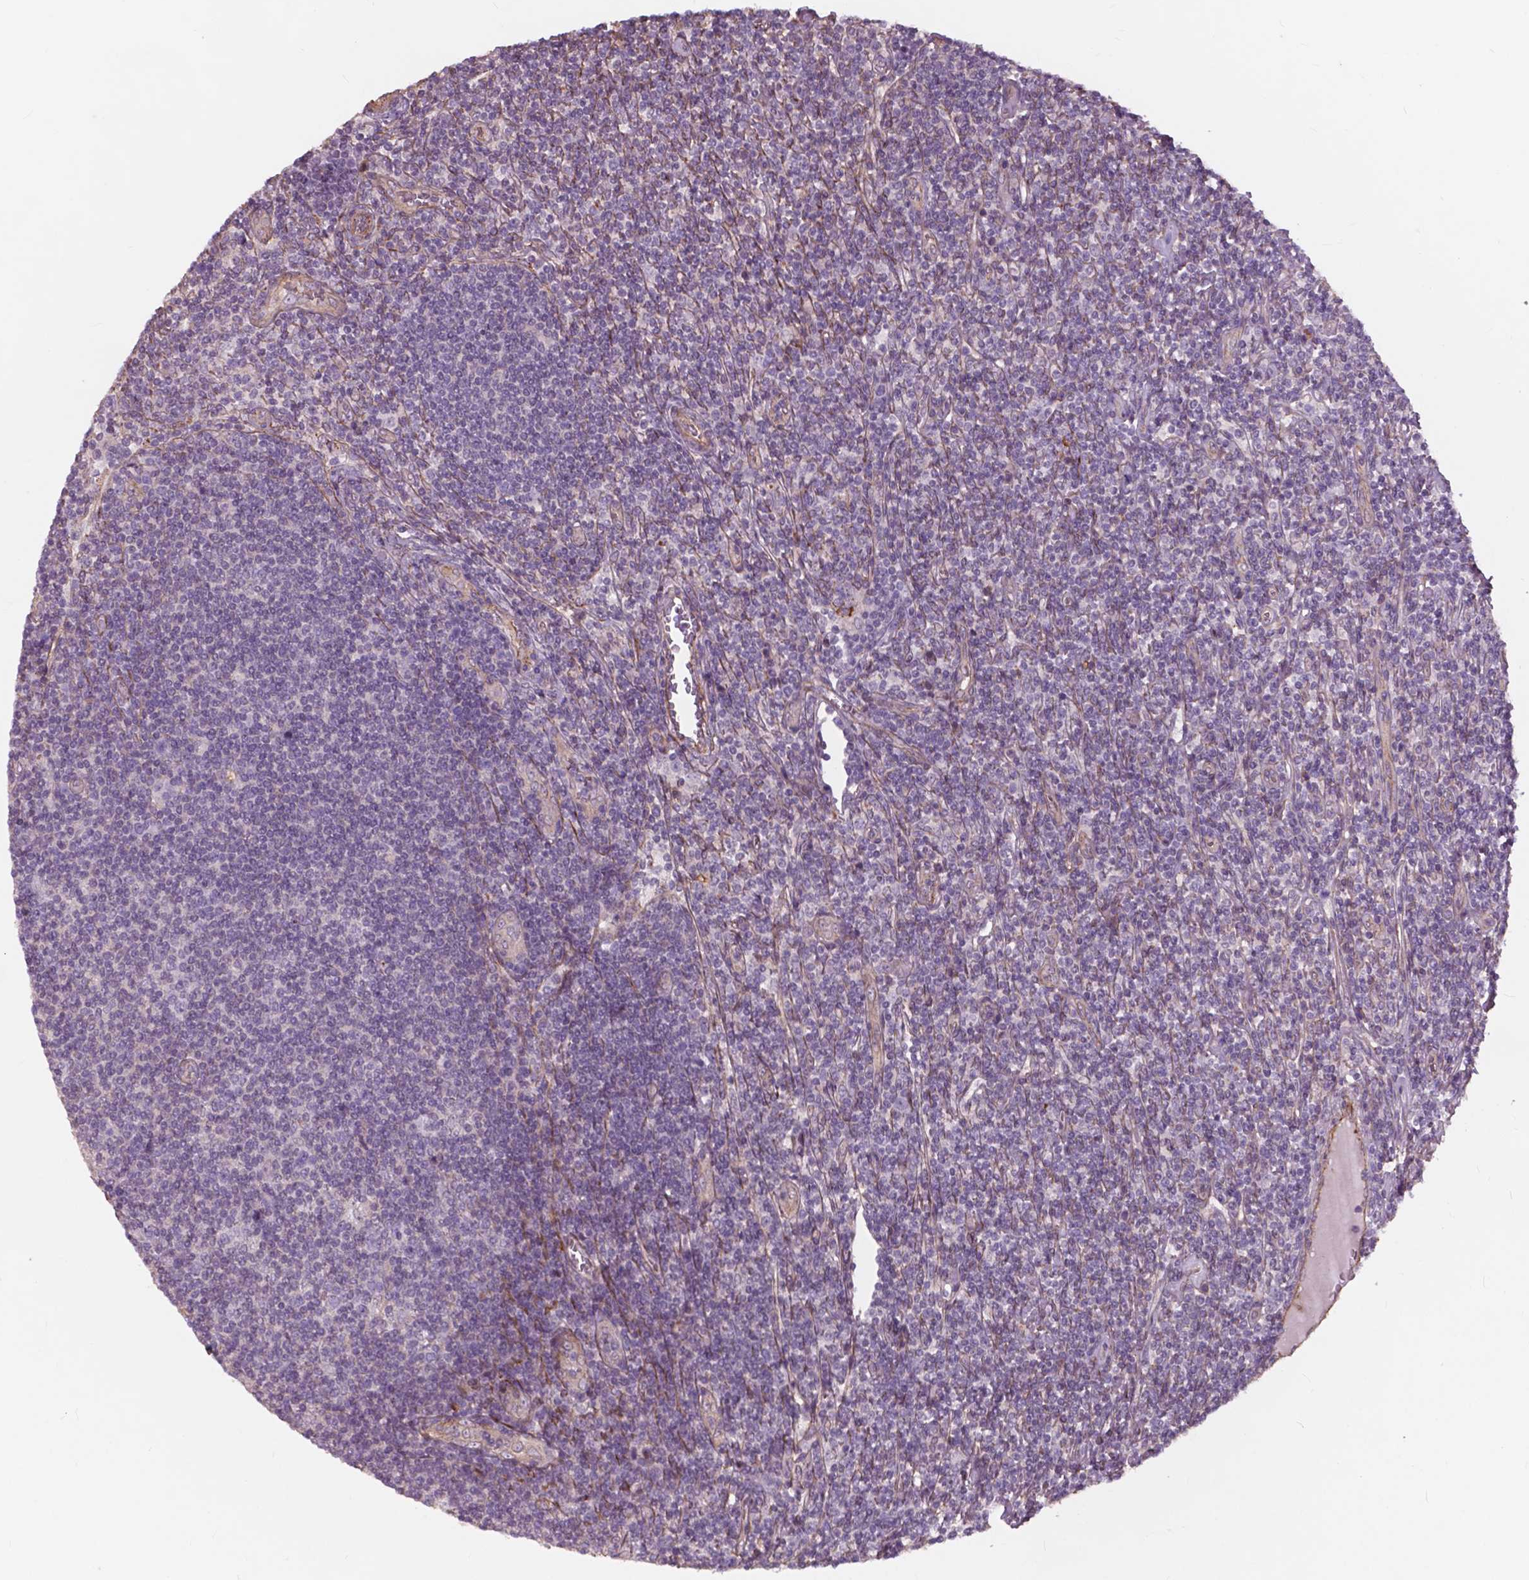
{"staining": {"intensity": "negative", "quantity": "none", "location": "none"}, "tissue": "lymphoma", "cell_type": "Tumor cells", "image_type": "cancer", "snomed": [{"axis": "morphology", "description": "Hodgkin's disease, NOS"}, {"axis": "topography", "description": "Lymph node"}], "caption": "This is a photomicrograph of IHC staining of lymphoma, which shows no positivity in tumor cells.", "gene": "RFPL4B", "patient": {"sex": "male", "age": 40}}